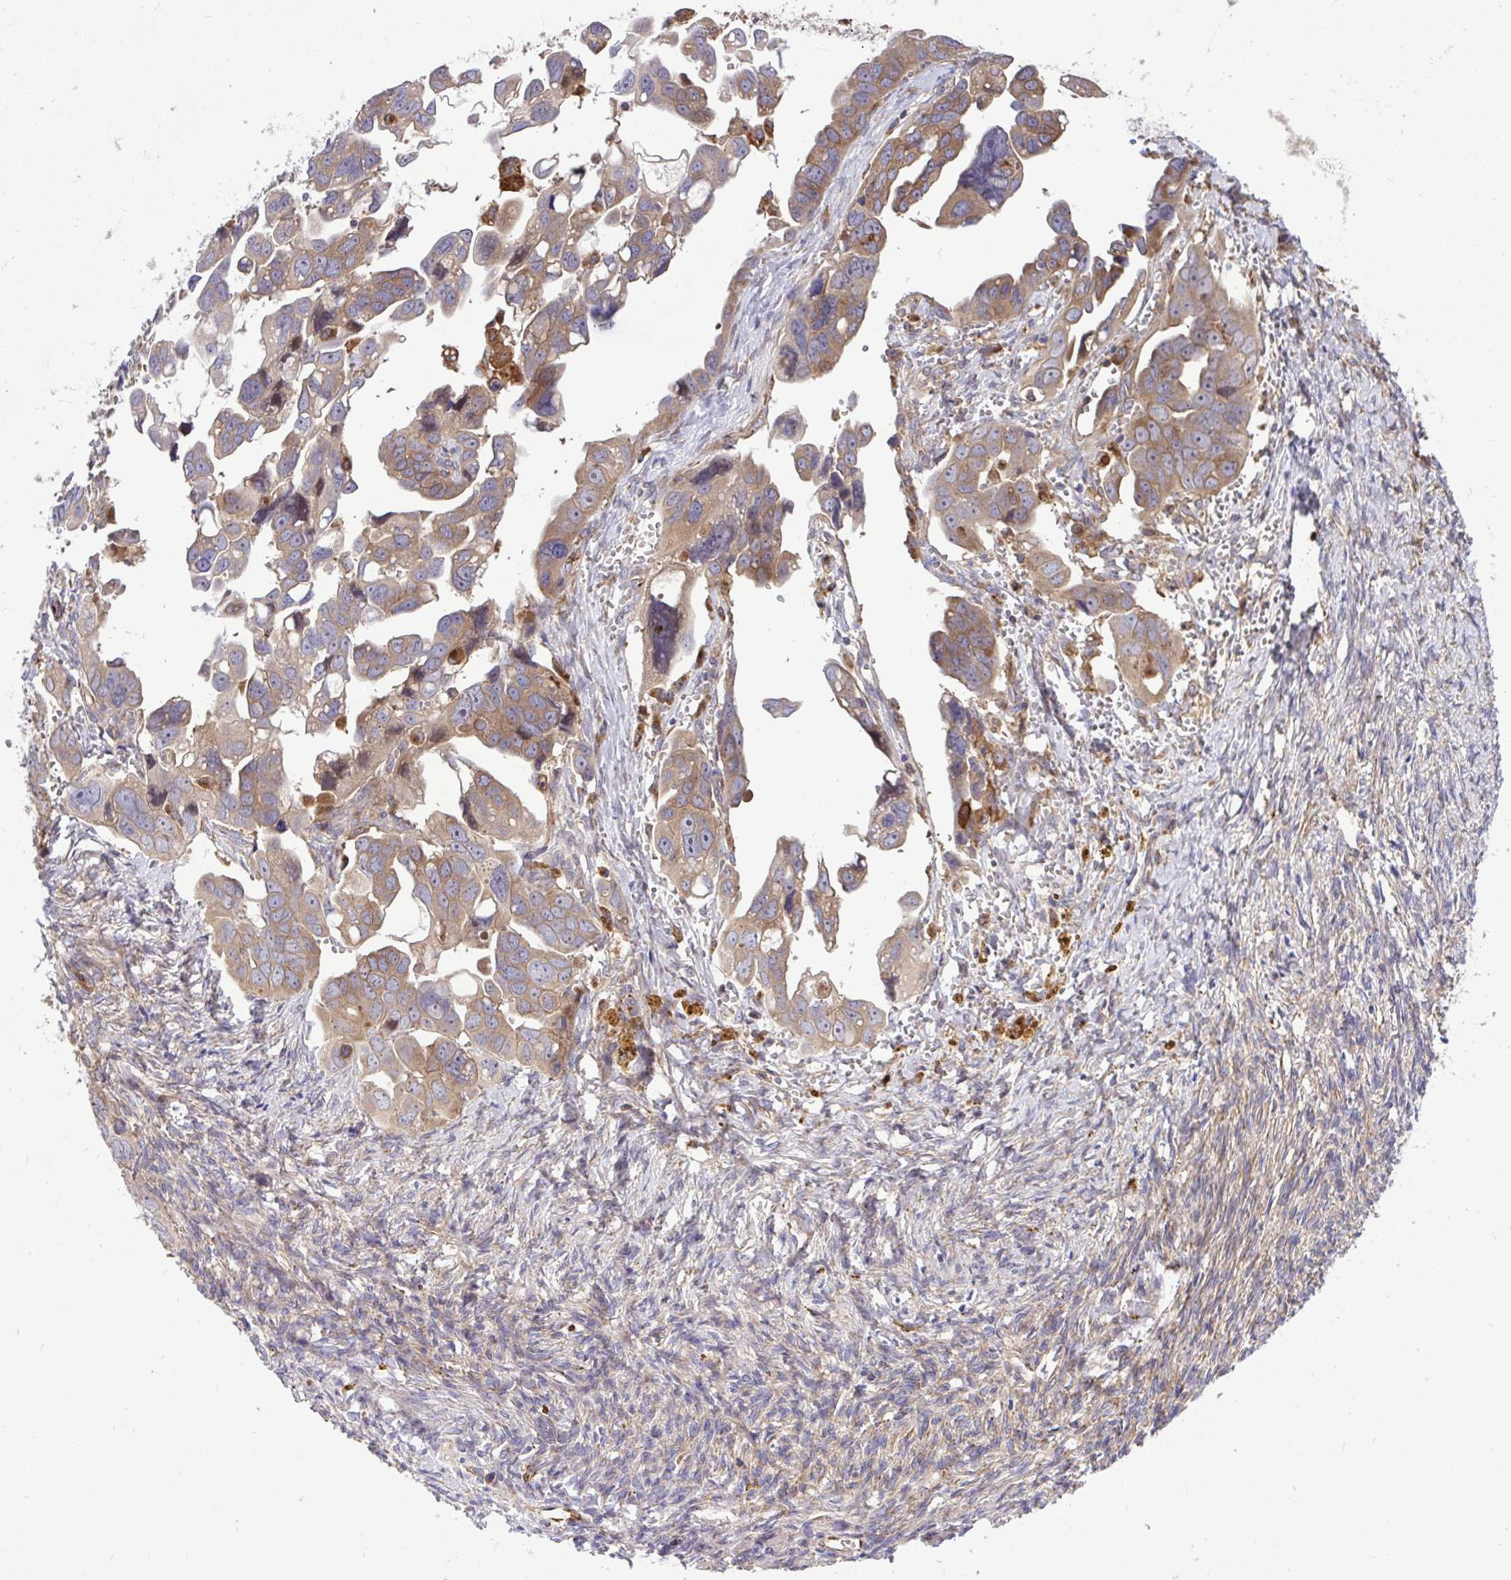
{"staining": {"intensity": "weak", "quantity": ">75%", "location": "cytoplasmic/membranous"}, "tissue": "ovarian cancer", "cell_type": "Tumor cells", "image_type": "cancer", "snomed": [{"axis": "morphology", "description": "Cystadenocarcinoma, serous, NOS"}, {"axis": "topography", "description": "Ovary"}], "caption": "DAB immunohistochemical staining of human ovarian cancer exhibits weak cytoplasmic/membranous protein expression in about >75% of tumor cells.", "gene": "PAIP2", "patient": {"sex": "female", "age": 59}}